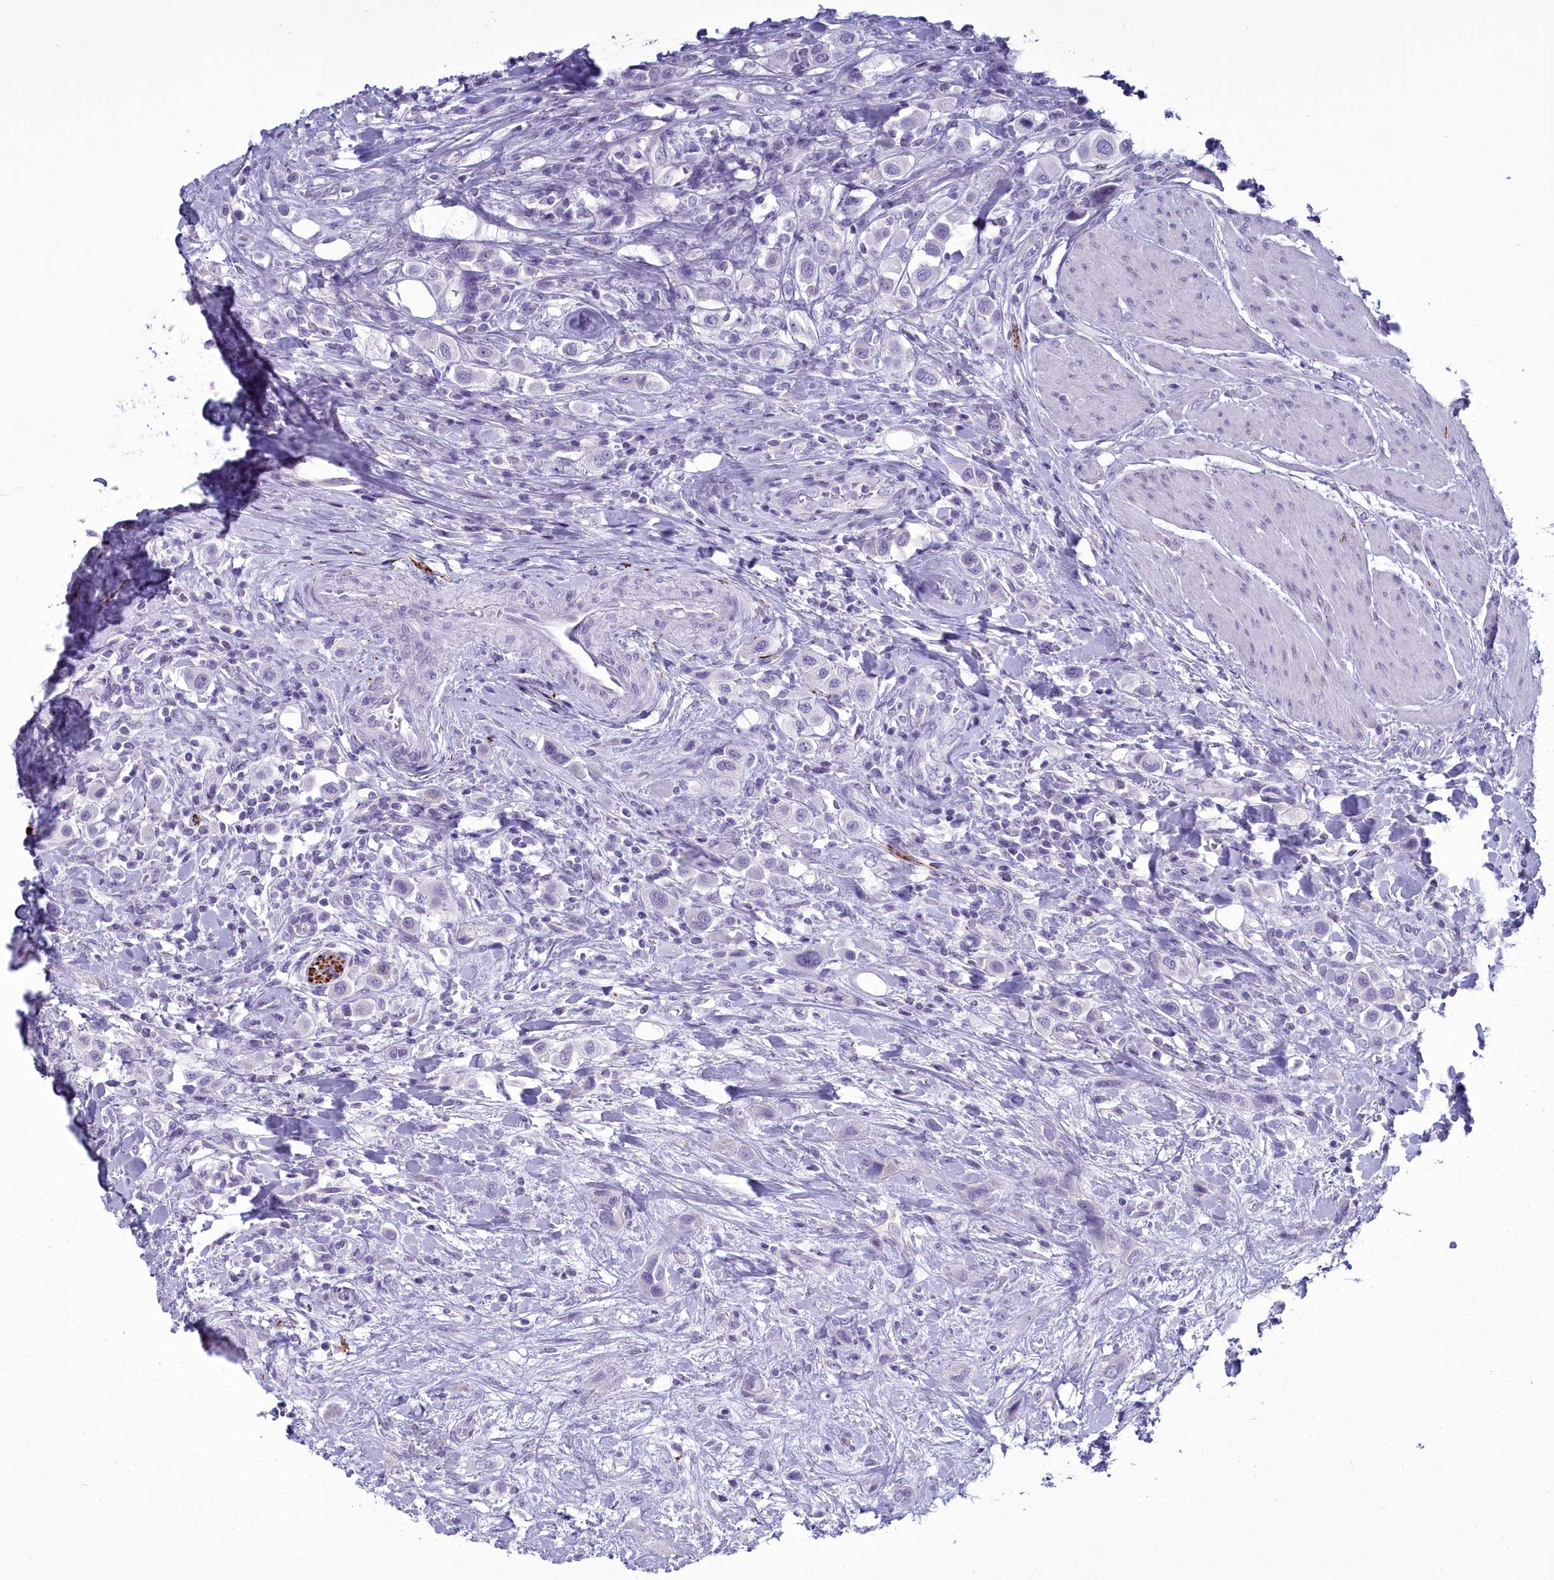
{"staining": {"intensity": "negative", "quantity": "none", "location": "none"}, "tissue": "urothelial cancer", "cell_type": "Tumor cells", "image_type": "cancer", "snomed": [{"axis": "morphology", "description": "Urothelial carcinoma, High grade"}, {"axis": "topography", "description": "Urinary bladder"}], "caption": "Tumor cells are negative for protein expression in human high-grade urothelial carcinoma.", "gene": "MAP6", "patient": {"sex": "male", "age": 50}}